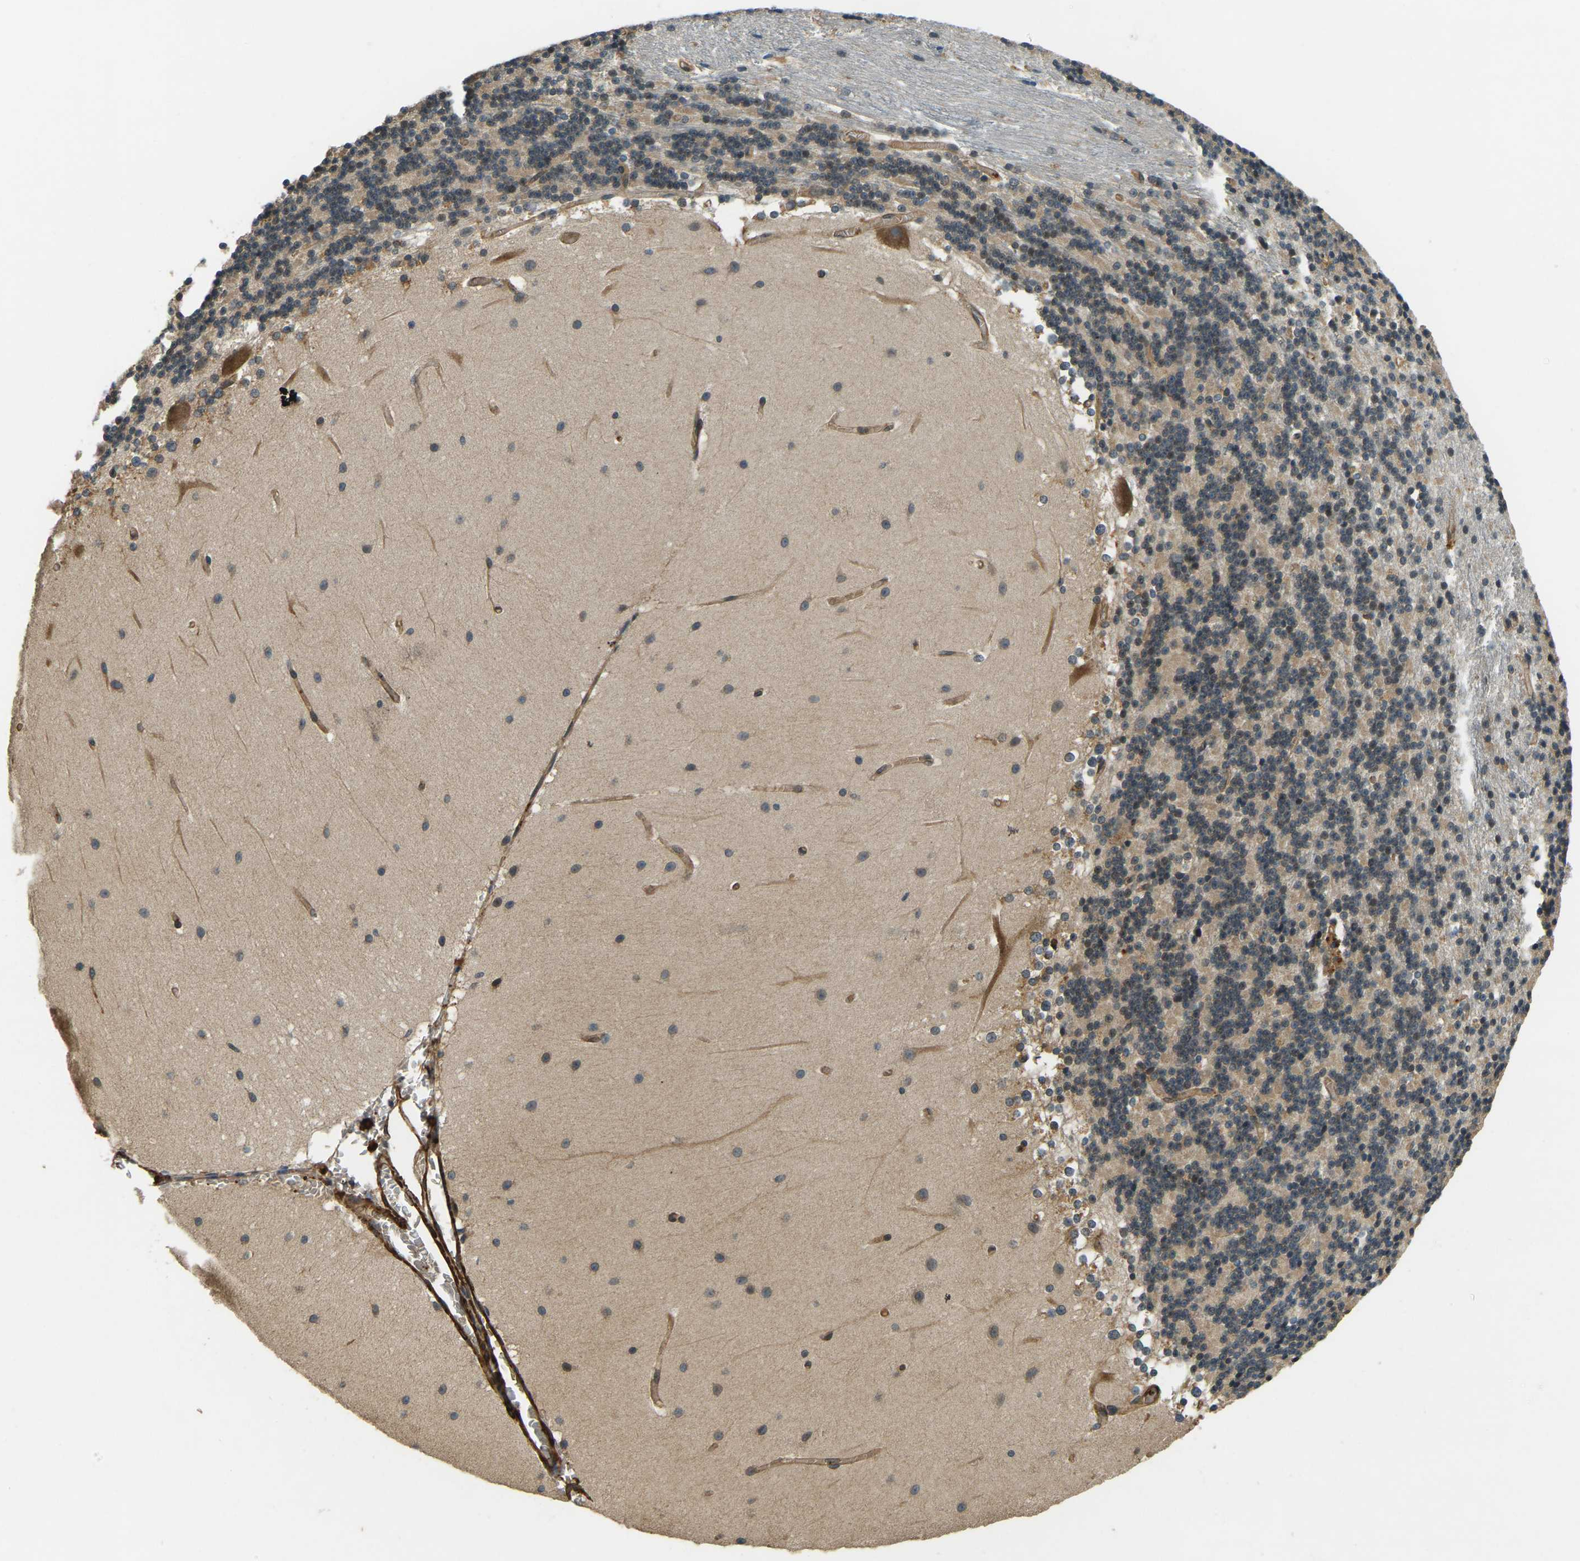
{"staining": {"intensity": "weak", "quantity": "25%-75%", "location": "cytoplasmic/membranous"}, "tissue": "cerebellum", "cell_type": "Cells in granular layer", "image_type": "normal", "snomed": [{"axis": "morphology", "description": "Normal tissue, NOS"}, {"axis": "topography", "description": "Cerebellum"}], "caption": "Benign cerebellum demonstrates weak cytoplasmic/membranous staining in about 25%-75% of cells in granular layer (DAB = brown stain, brightfield microscopy at high magnification)..", "gene": "ERGIC1", "patient": {"sex": "female", "age": 19}}